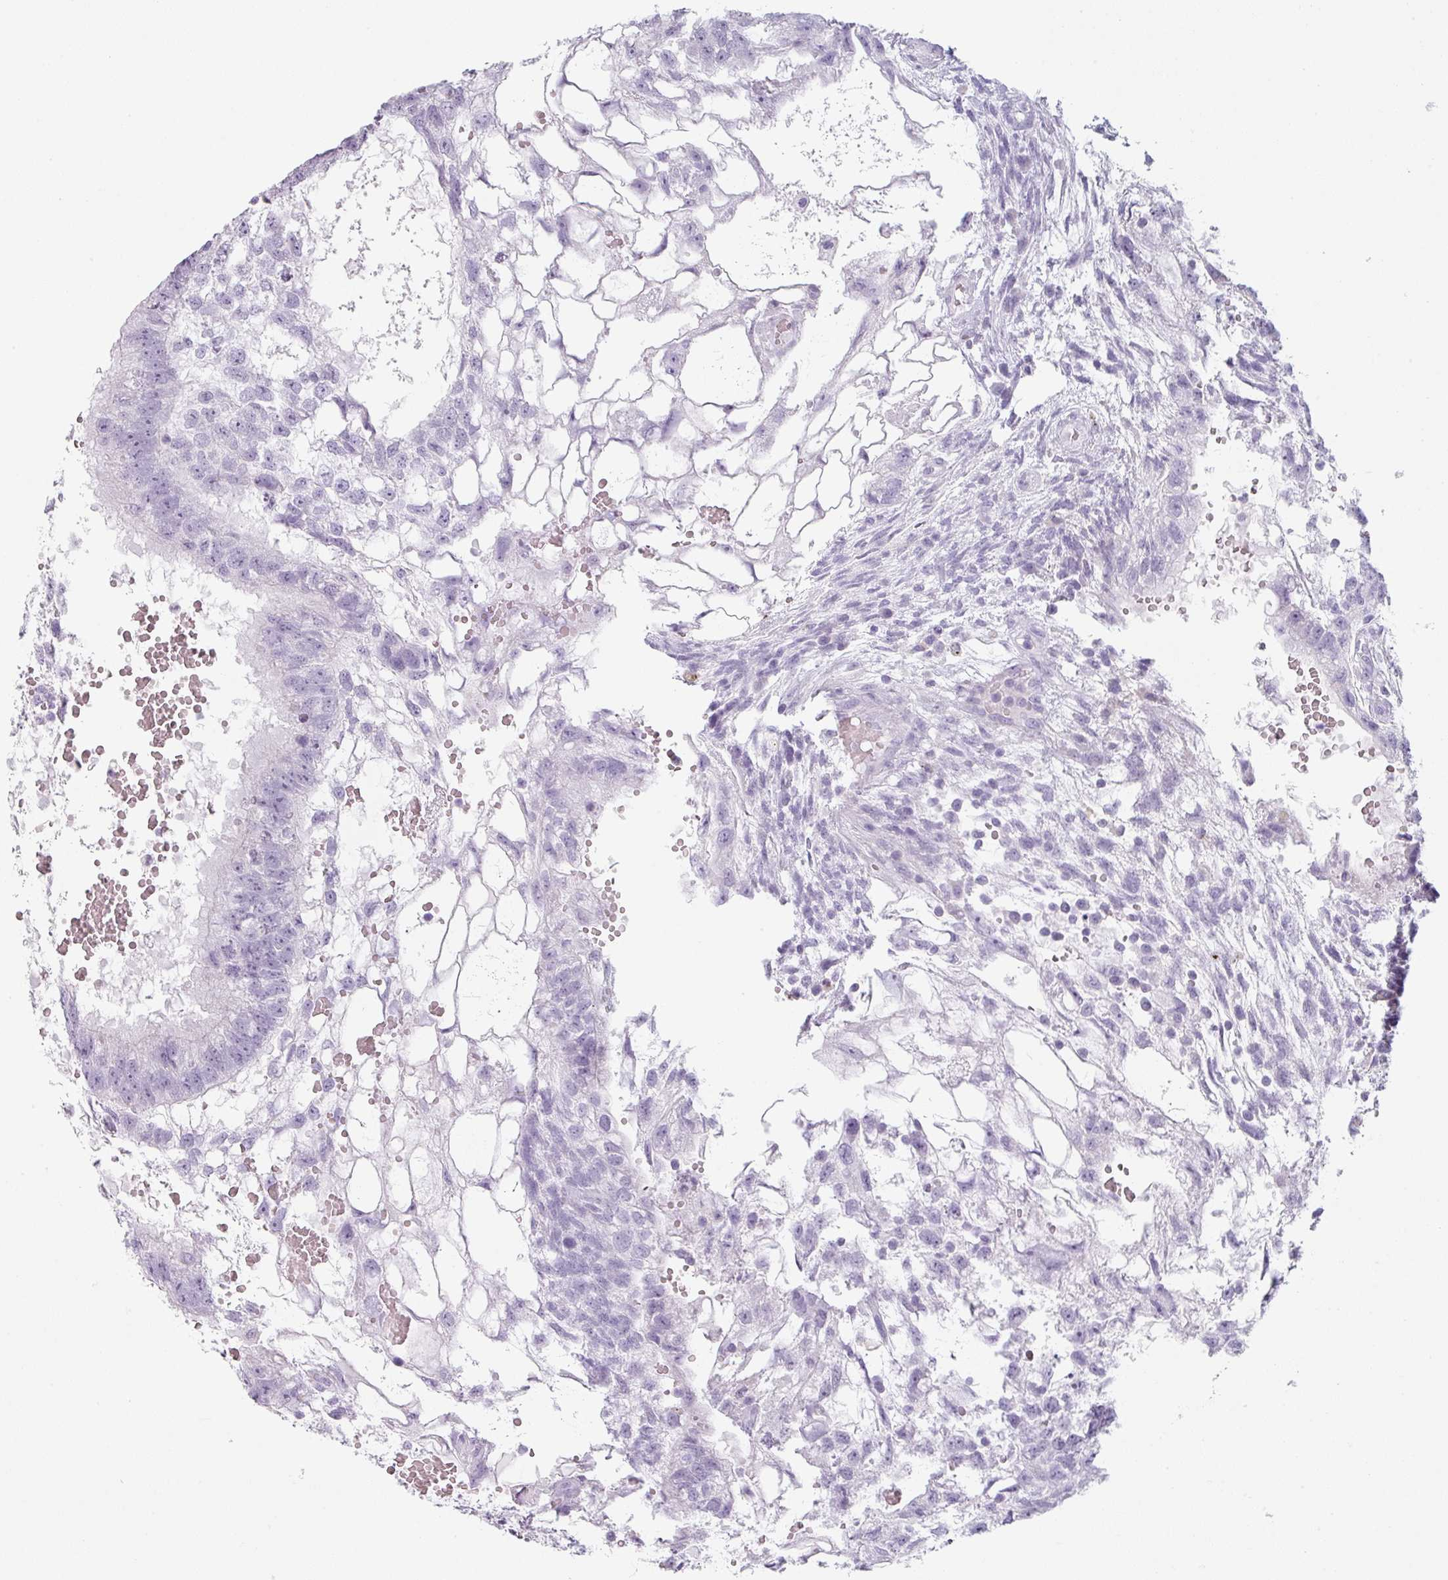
{"staining": {"intensity": "negative", "quantity": "none", "location": "none"}, "tissue": "testis cancer", "cell_type": "Tumor cells", "image_type": "cancer", "snomed": [{"axis": "morphology", "description": "Normal tissue, NOS"}, {"axis": "morphology", "description": "Carcinoma, Embryonal, NOS"}, {"axis": "topography", "description": "Testis"}], "caption": "Image shows no significant protein staining in tumor cells of embryonal carcinoma (testis).", "gene": "SFTPA1", "patient": {"sex": "male", "age": 32}}